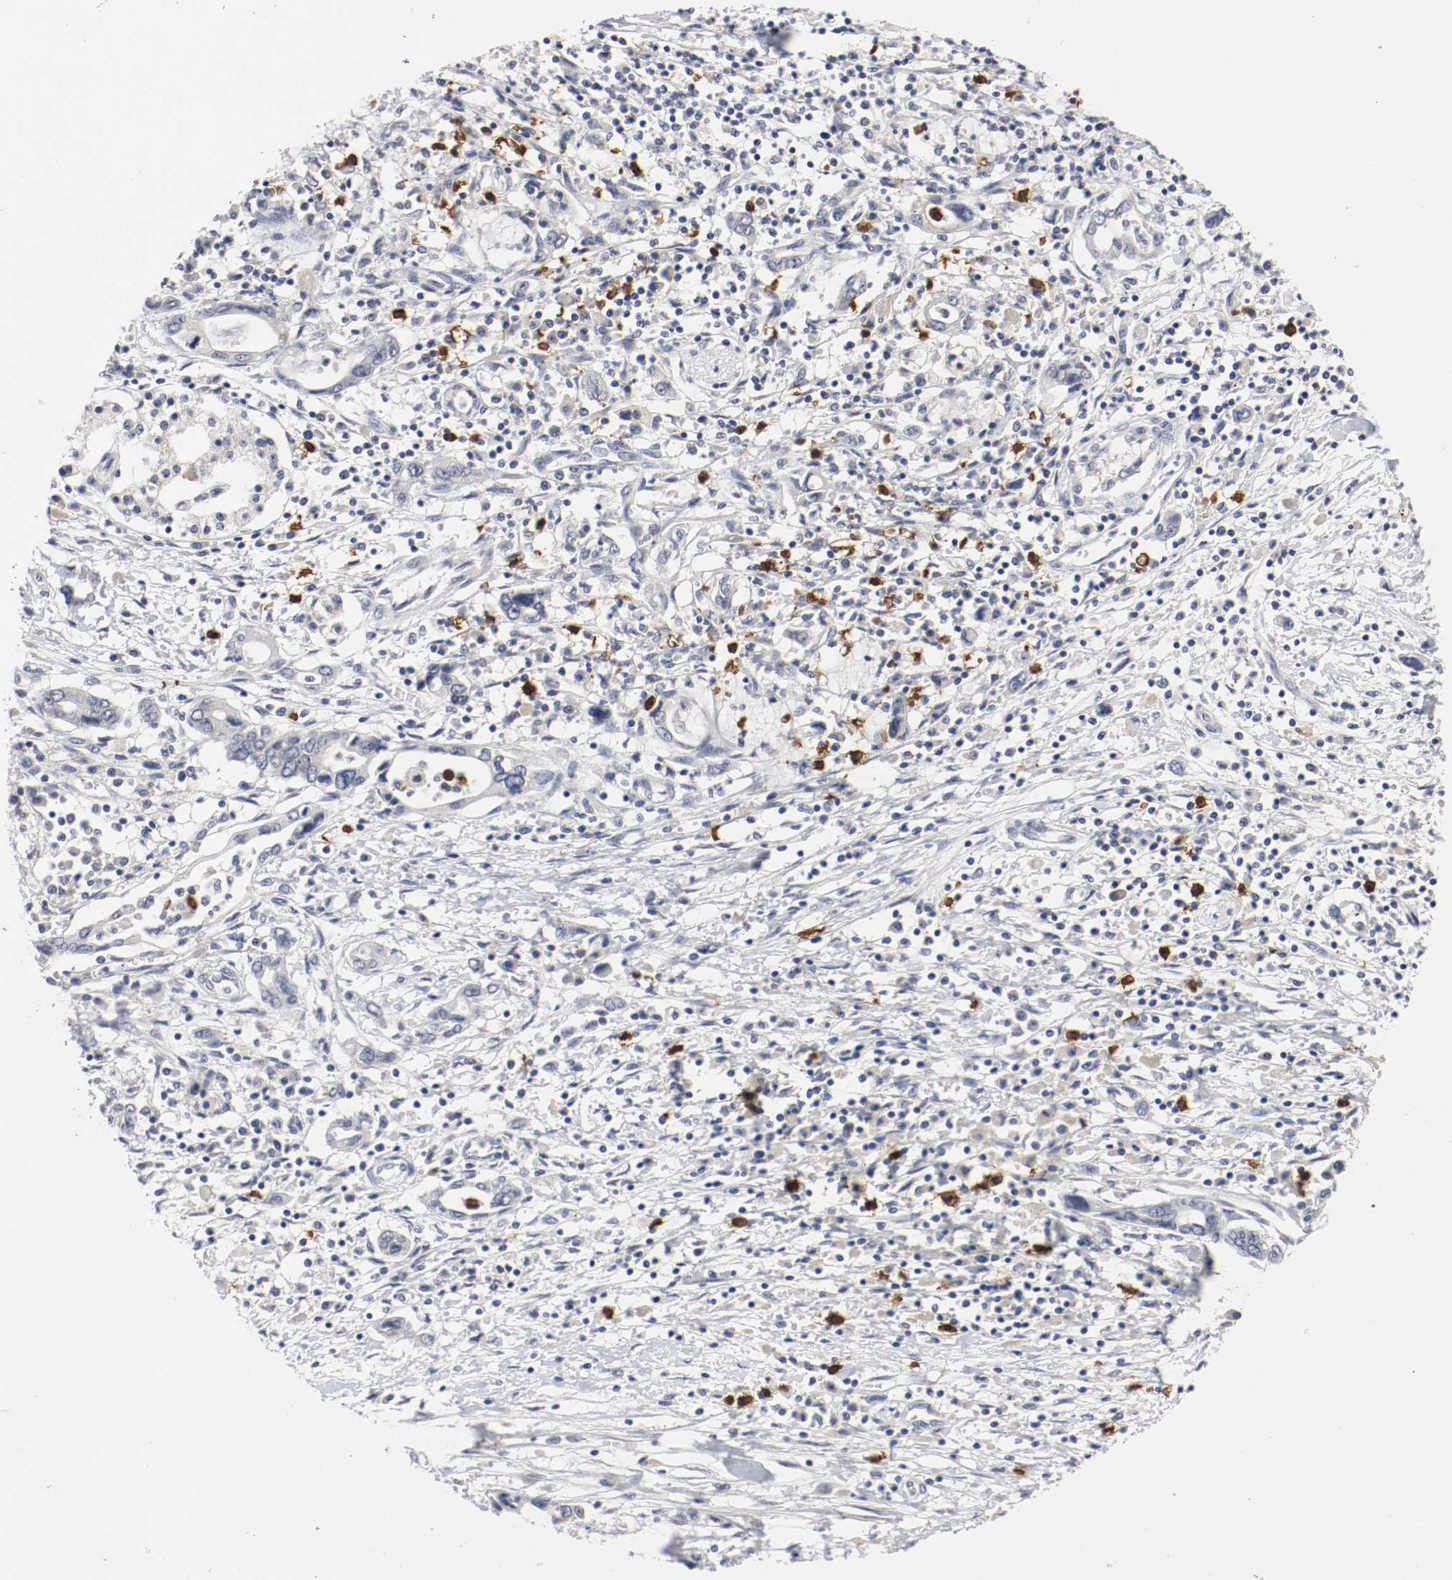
{"staining": {"intensity": "negative", "quantity": "none", "location": "none"}, "tissue": "pancreatic cancer", "cell_type": "Tumor cells", "image_type": "cancer", "snomed": [{"axis": "morphology", "description": "Adenocarcinoma, NOS"}, {"axis": "topography", "description": "Pancreas"}], "caption": "This histopathology image is of pancreatic cancer stained with immunohistochemistry (IHC) to label a protein in brown with the nuclei are counter-stained blue. There is no expression in tumor cells. Brightfield microscopy of immunohistochemistry stained with DAB (brown) and hematoxylin (blue), captured at high magnification.", "gene": "CEBPE", "patient": {"sex": "female", "age": 57}}